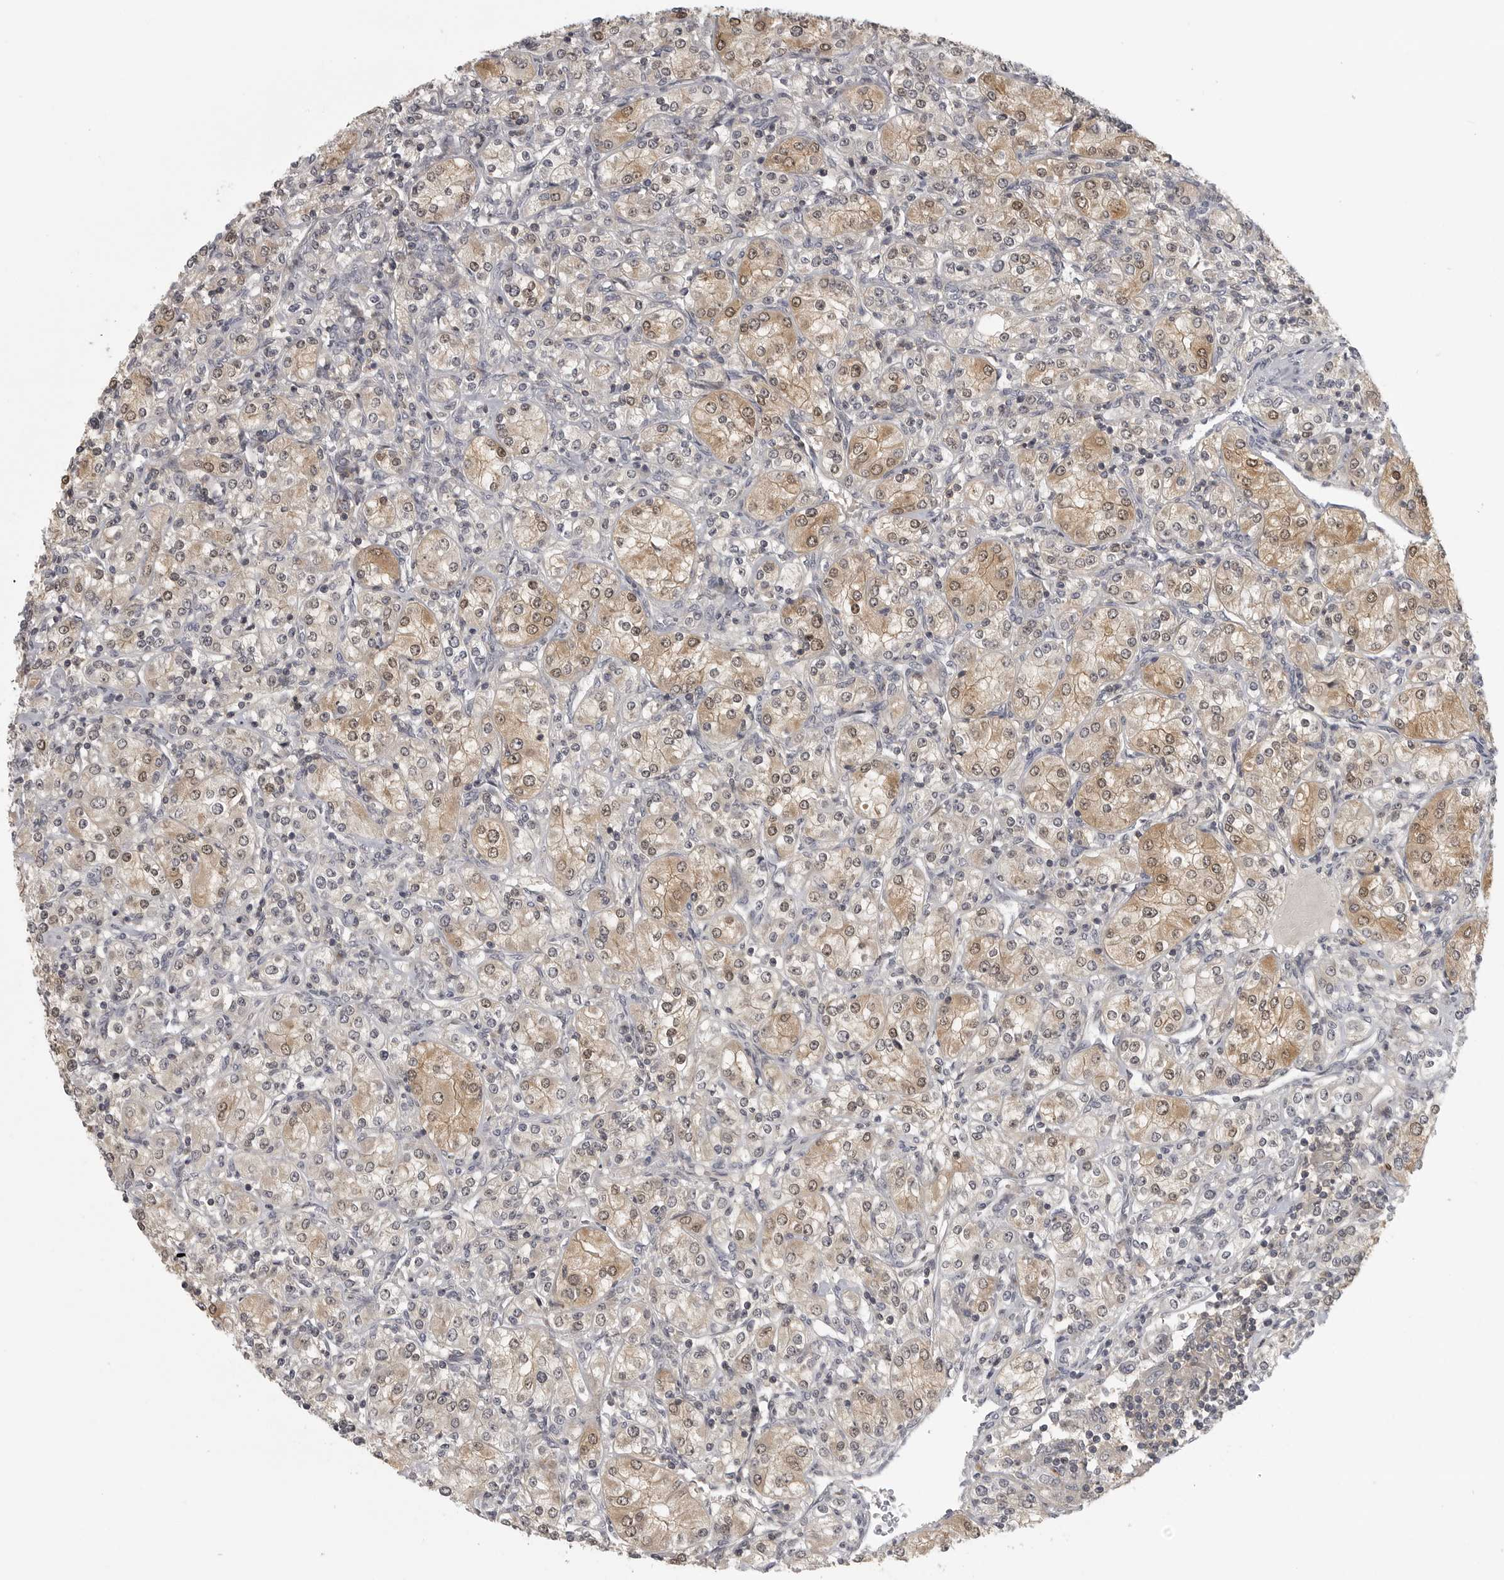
{"staining": {"intensity": "moderate", "quantity": "25%-75%", "location": "cytoplasmic/membranous,nuclear"}, "tissue": "renal cancer", "cell_type": "Tumor cells", "image_type": "cancer", "snomed": [{"axis": "morphology", "description": "Adenocarcinoma, NOS"}, {"axis": "topography", "description": "Kidney"}], "caption": "Tumor cells display medium levels of moderate cytoplasmic/membranous and nuclear expression in about 25%-75% of cells in human renal cancer (adenocarcinoma). (IHC, brightfield microscopy, high magnification).", "gene": "UROD", "patient": {"sex": "male", "age": 77}}